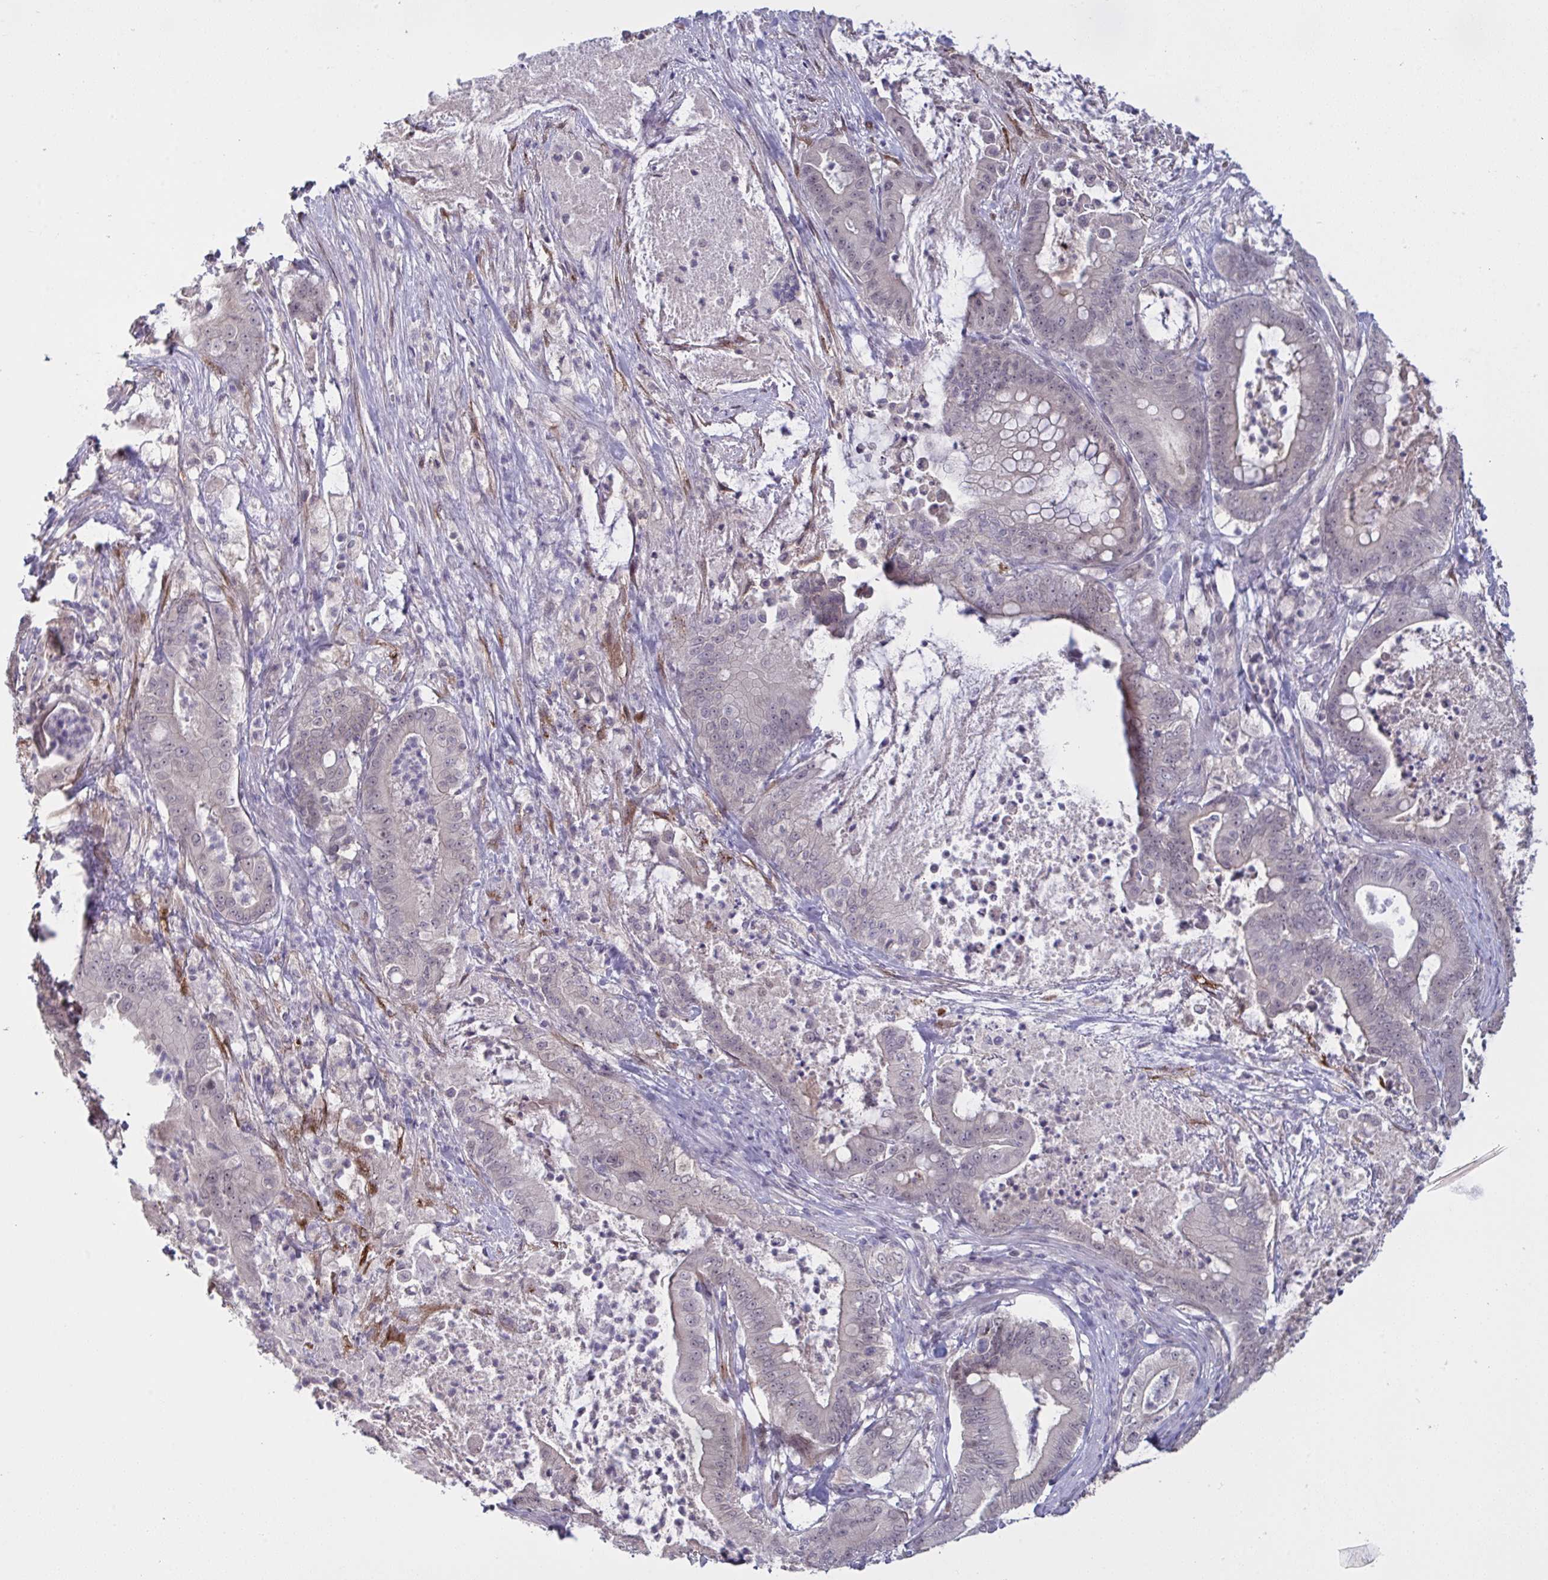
{"staining": {"intensity": "negative", "quantity": "none", "location": "none"}, "tissue": "pancreatic cancer", "cell_type": "Tumor cells", "image_type": "cancer", "snomed": [{"axis": "morphology", "description": "Adenocarcinoma, NOS"}, {"axis": "topography", "description": "Pancreas"}], "caption": "The histopathology image reveals no significant expression in tumor cells of pancreatic cancer (adenocarcinoma).", "gene": "ZNF784", "patient": {"sex": "male", "age": 71}}